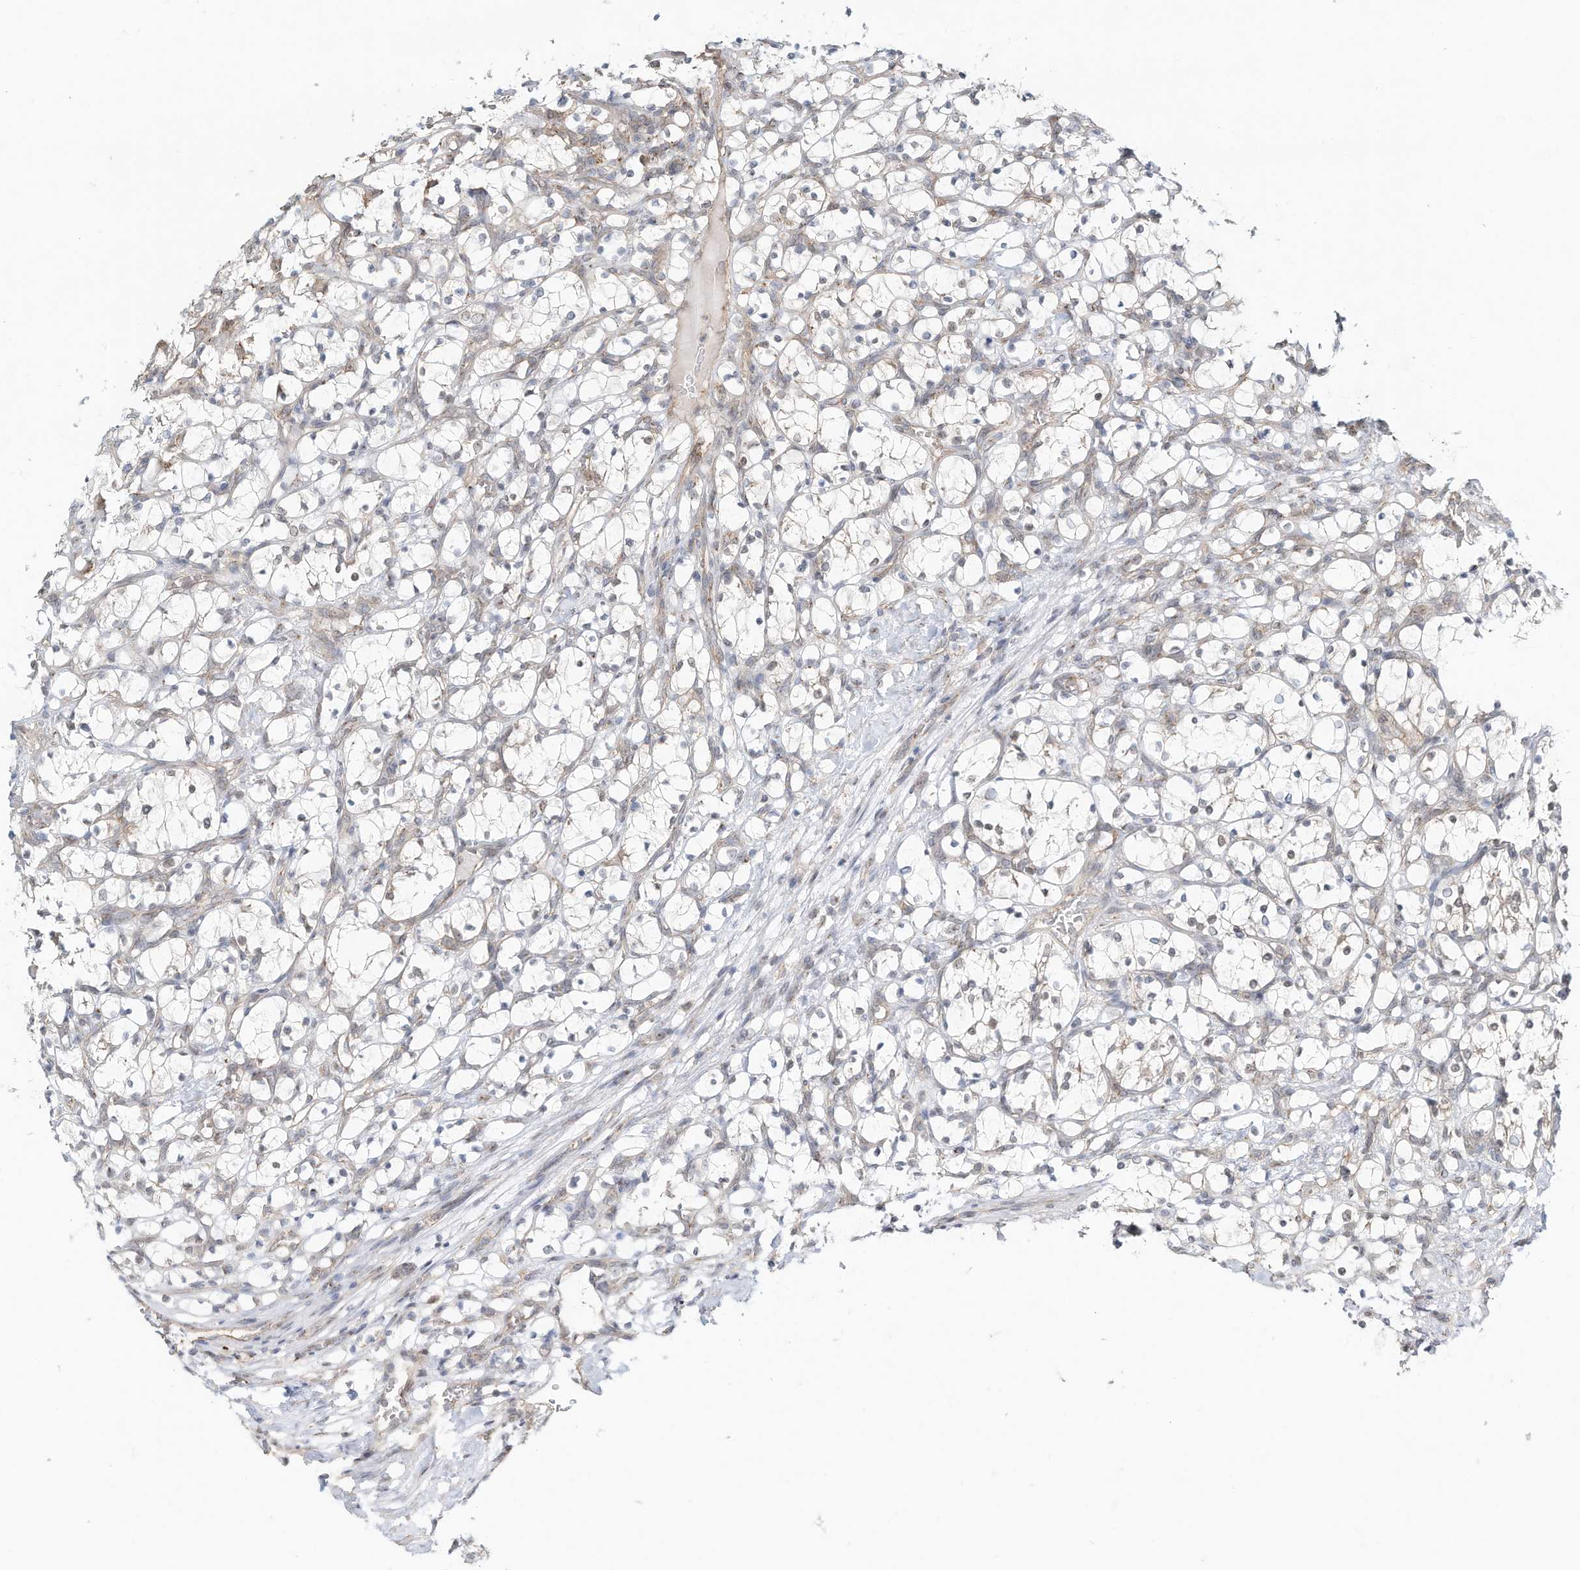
{"staining": {"intensity": "negative", "quantity": "none", "location": "none"}, "tissue": "renal cancer", "cell_type": "Tumor cells", "image_type": "cancer", "snomed": [{"axis": "morphology", "description": "Adenocarcinoma, NOS"}, {"axis": "topography", "description": "Kidney"}], "caption": "Immunohistochemistry image of renal cancer (adenocarcinoma) stained for a protein (brown), which displays no staining in tumor cells.", "gene": "CUX1", "patient": {"sex": "female", "age": 69}}